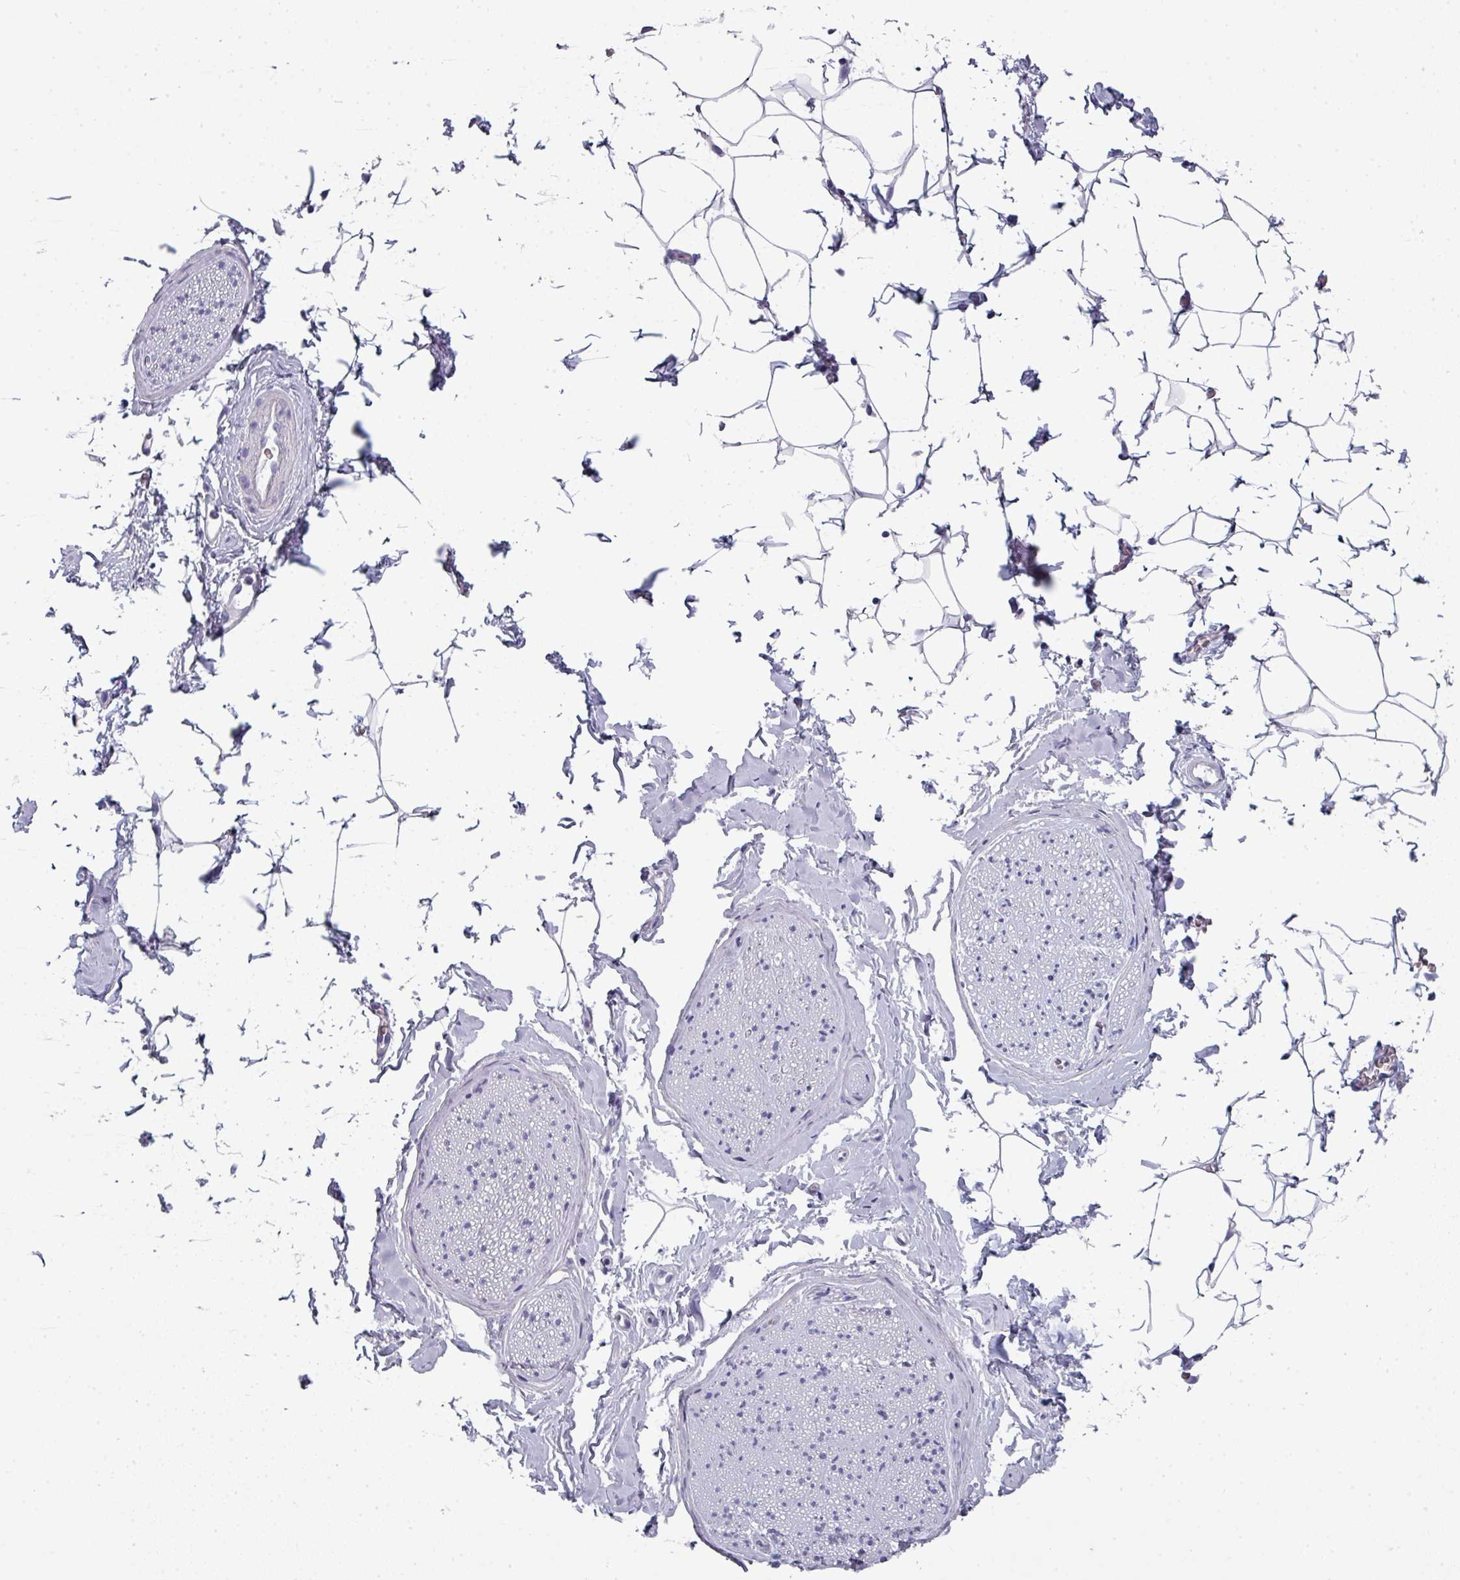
{"staining": {"intensity": "negative", "quantity": "none", "location": "none"}, "tissue": "adipose tissue", "cell_type": "Adipocytes", "image_type": "normal", "snomed": [{"axis": "morphology", "description": "Normal tissue, NOS"}, {"axis": "morphology", "description": "Adenocarcinoma, High grade"}, {"axis": "topography", "description": "Prostate"}, {"axis": "topography", "description": "Peripheral nerve tissue"}], "caption": "The photomicrograph shows no significant expression in adipocytes of adipose tissue.", "gene": "ZNF615", "patient": {"sex": "male", "age": 68}}